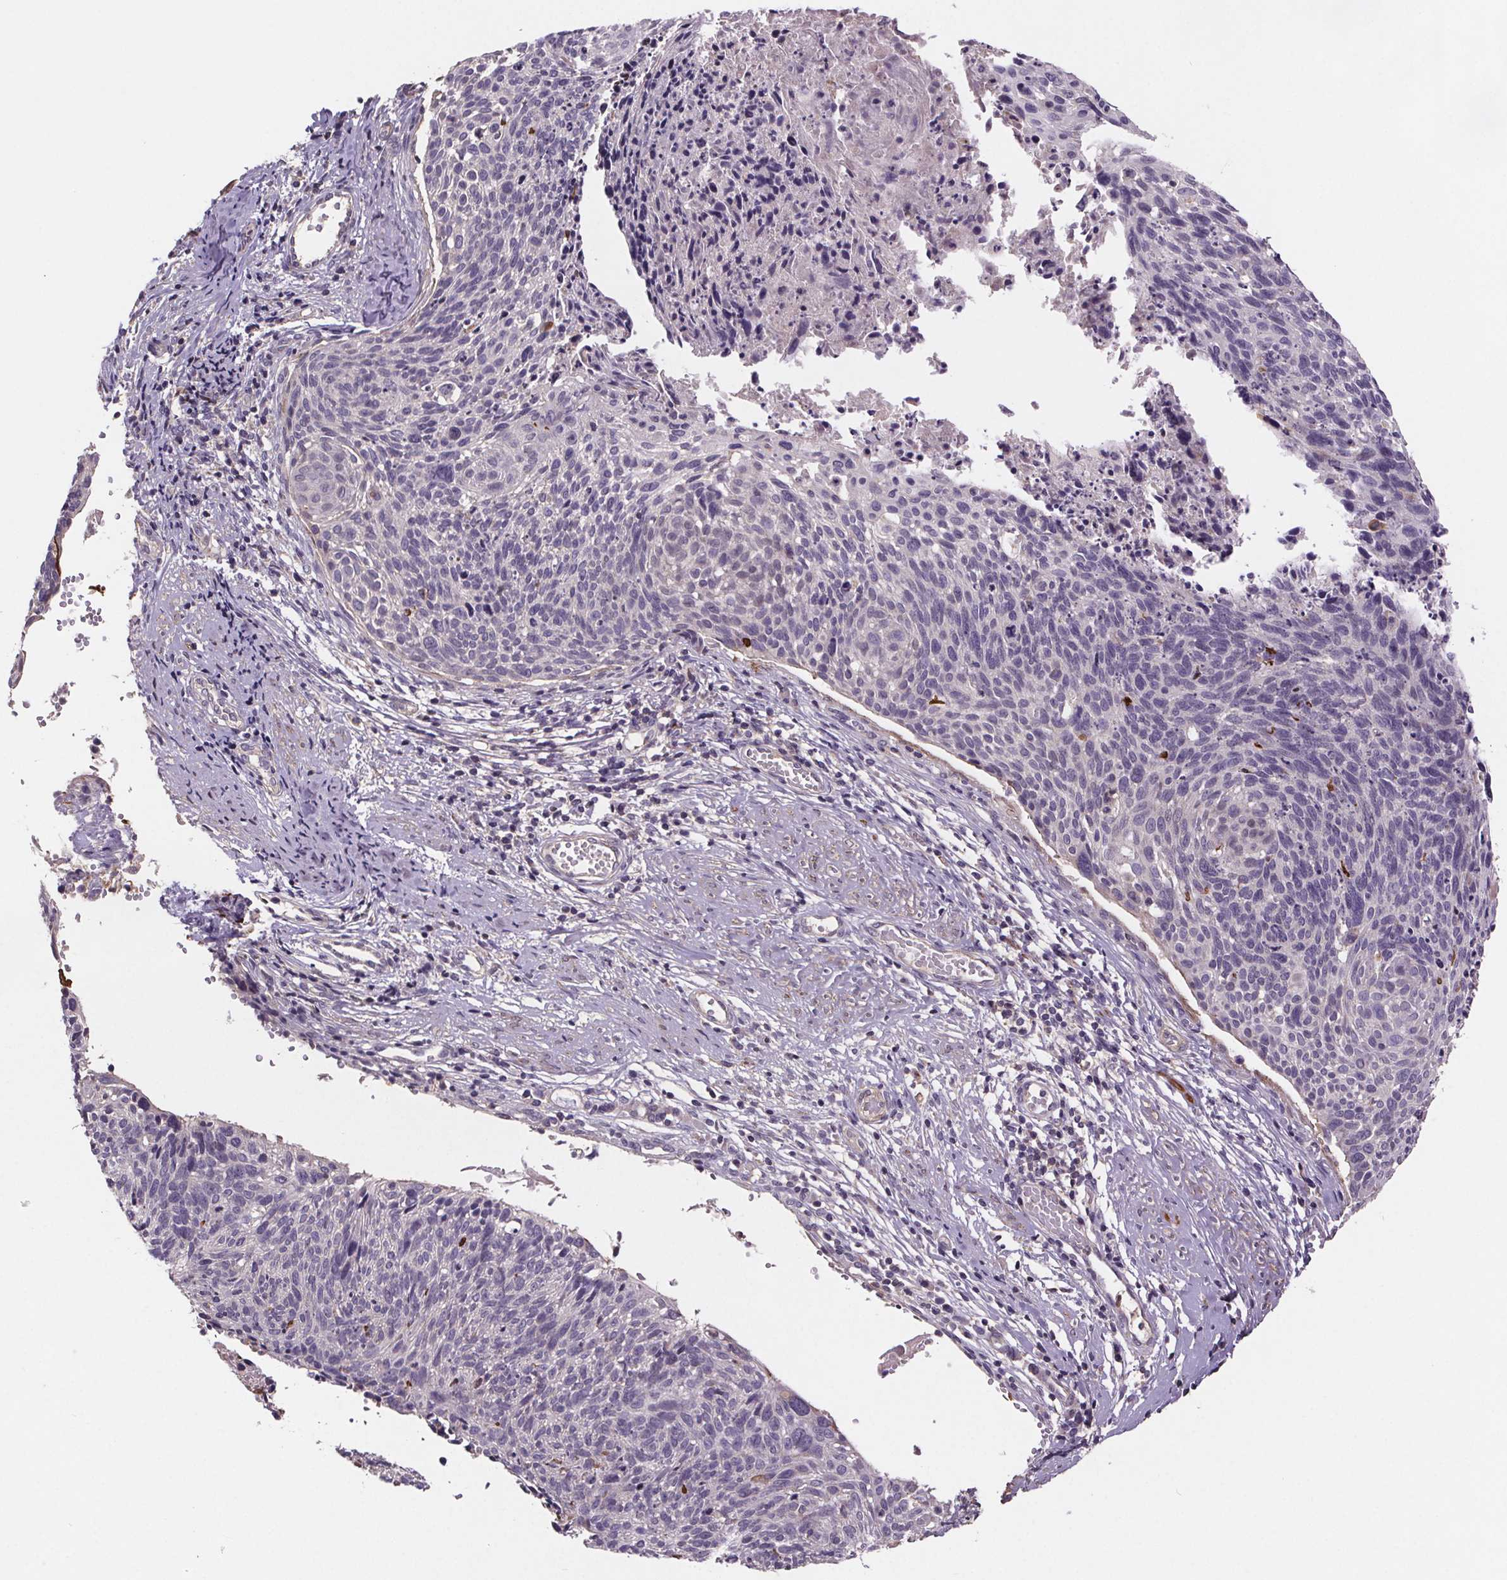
{"staining": {"intensity": "negative", "quantity": "none", "location": "none"}, "tissue": "cervical cancer", "cell_type": "Tumor cells", "image_type": "cancer", "snomed": [{"axis": "morphology", "description": "Squamous cell carcinoma, NOS"}, {"axis": "topography", "description": "Cervix"}], "caption": "This is a micrograph of immunohistochemistry (IHC) staining of squamous cell carcinoma (cervical), which shows no positivity in tumor cells. (Stains: DAB (3,3'-diaminobenzidine) IHC with hematoxylin counter stain, Microscopy: brightfield microscopy at high magnification).", "gene": "CLN3", "patient": {"sex": "female", "age": 49}}